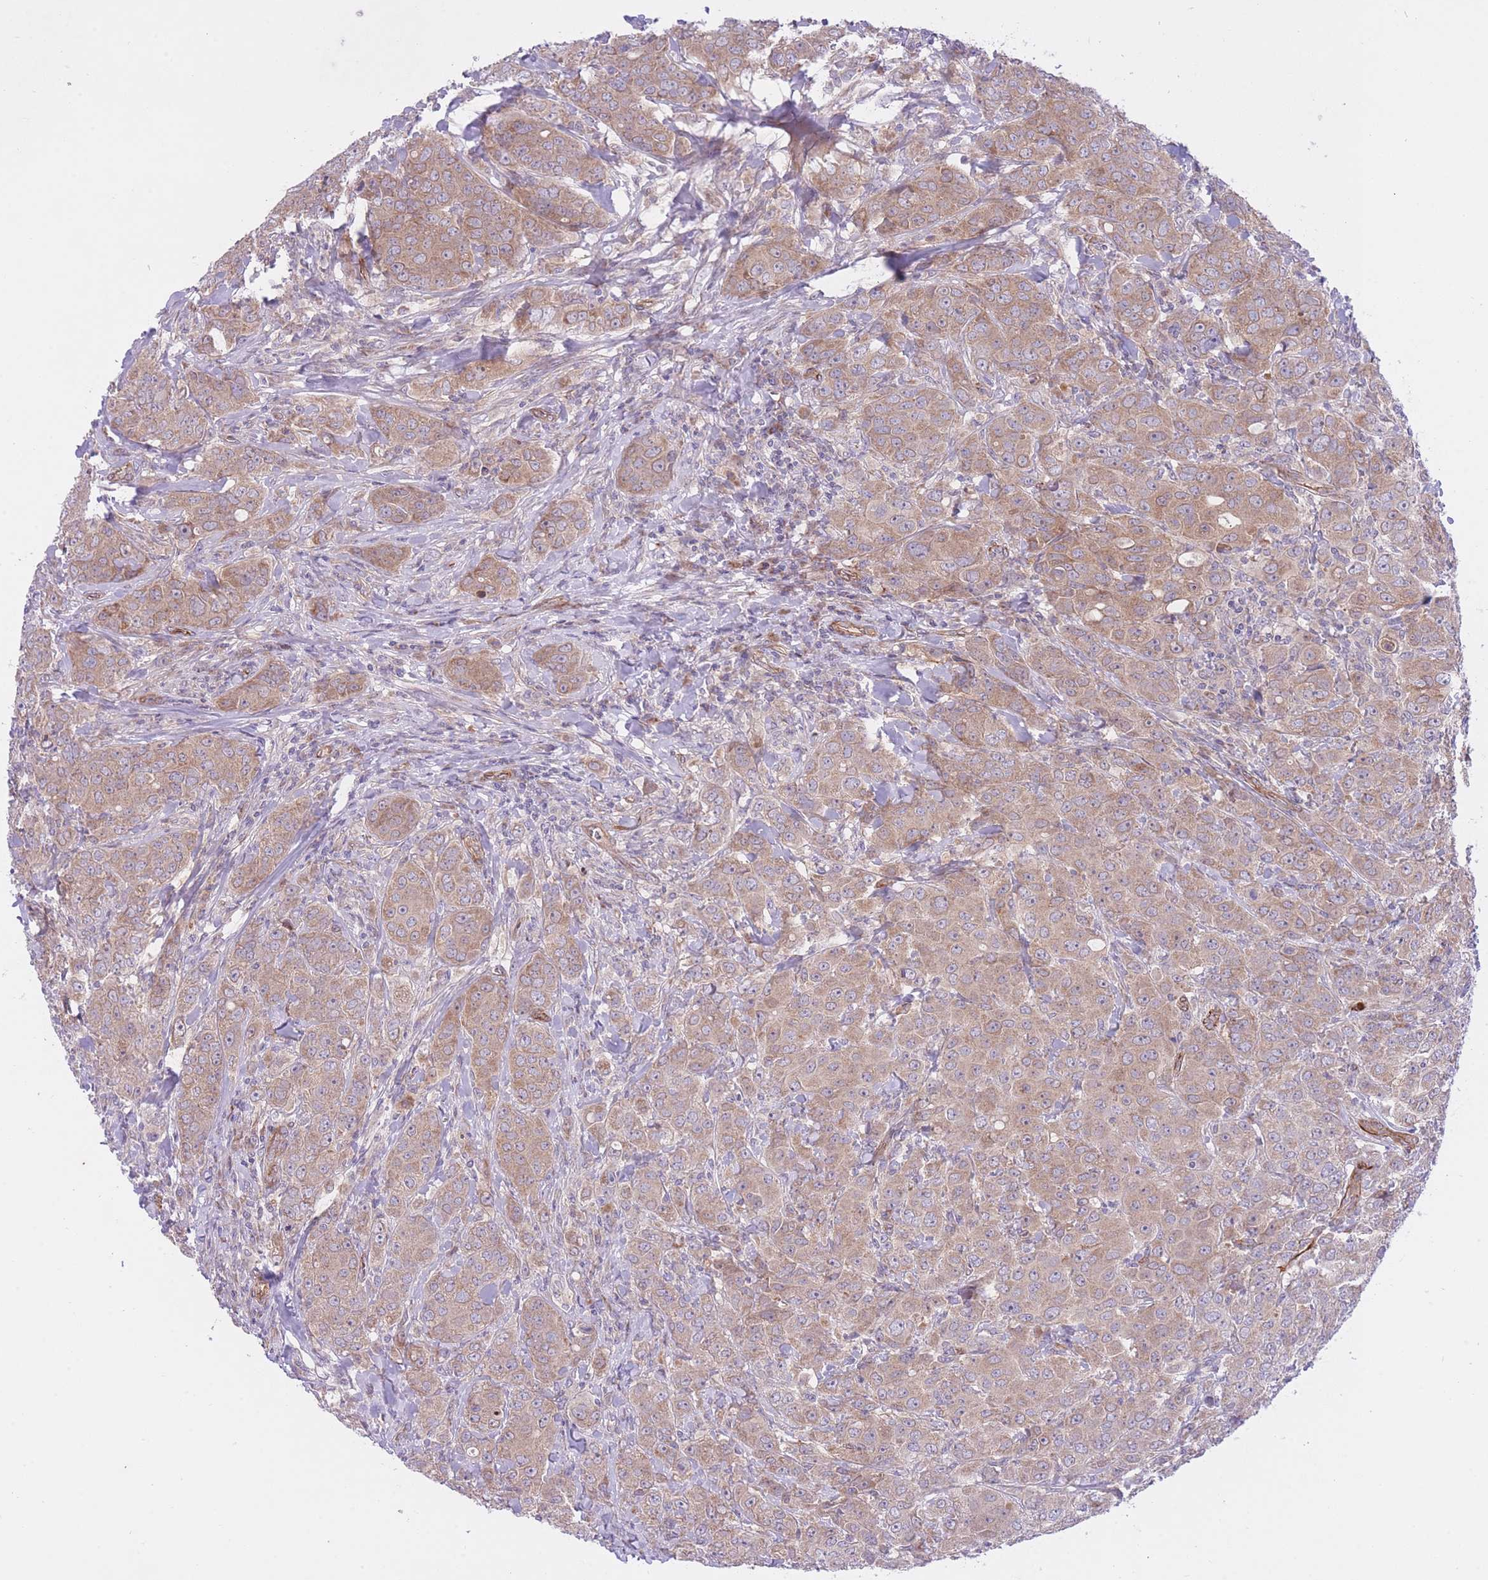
{"staining": {"intensity": "weak", "quantity": ">75%", "location": "cytoplasmic/membranous"}, "tissue": "breast cancer", "cell_type": "Tumor cells", "image_type": "cancer", "snomed": [{"axis": "morphology", "description": "Duct carcinoma"}, {"axis": "topography", "description": "Breast"}], "caption": "Protein analysis of breast cancer tissue shows weak cytoplasmic/membranous positivity in approximately >75% of tumor cells.", "gene": "CHAC1", "patient": {"sex": "female", "age": 43}}